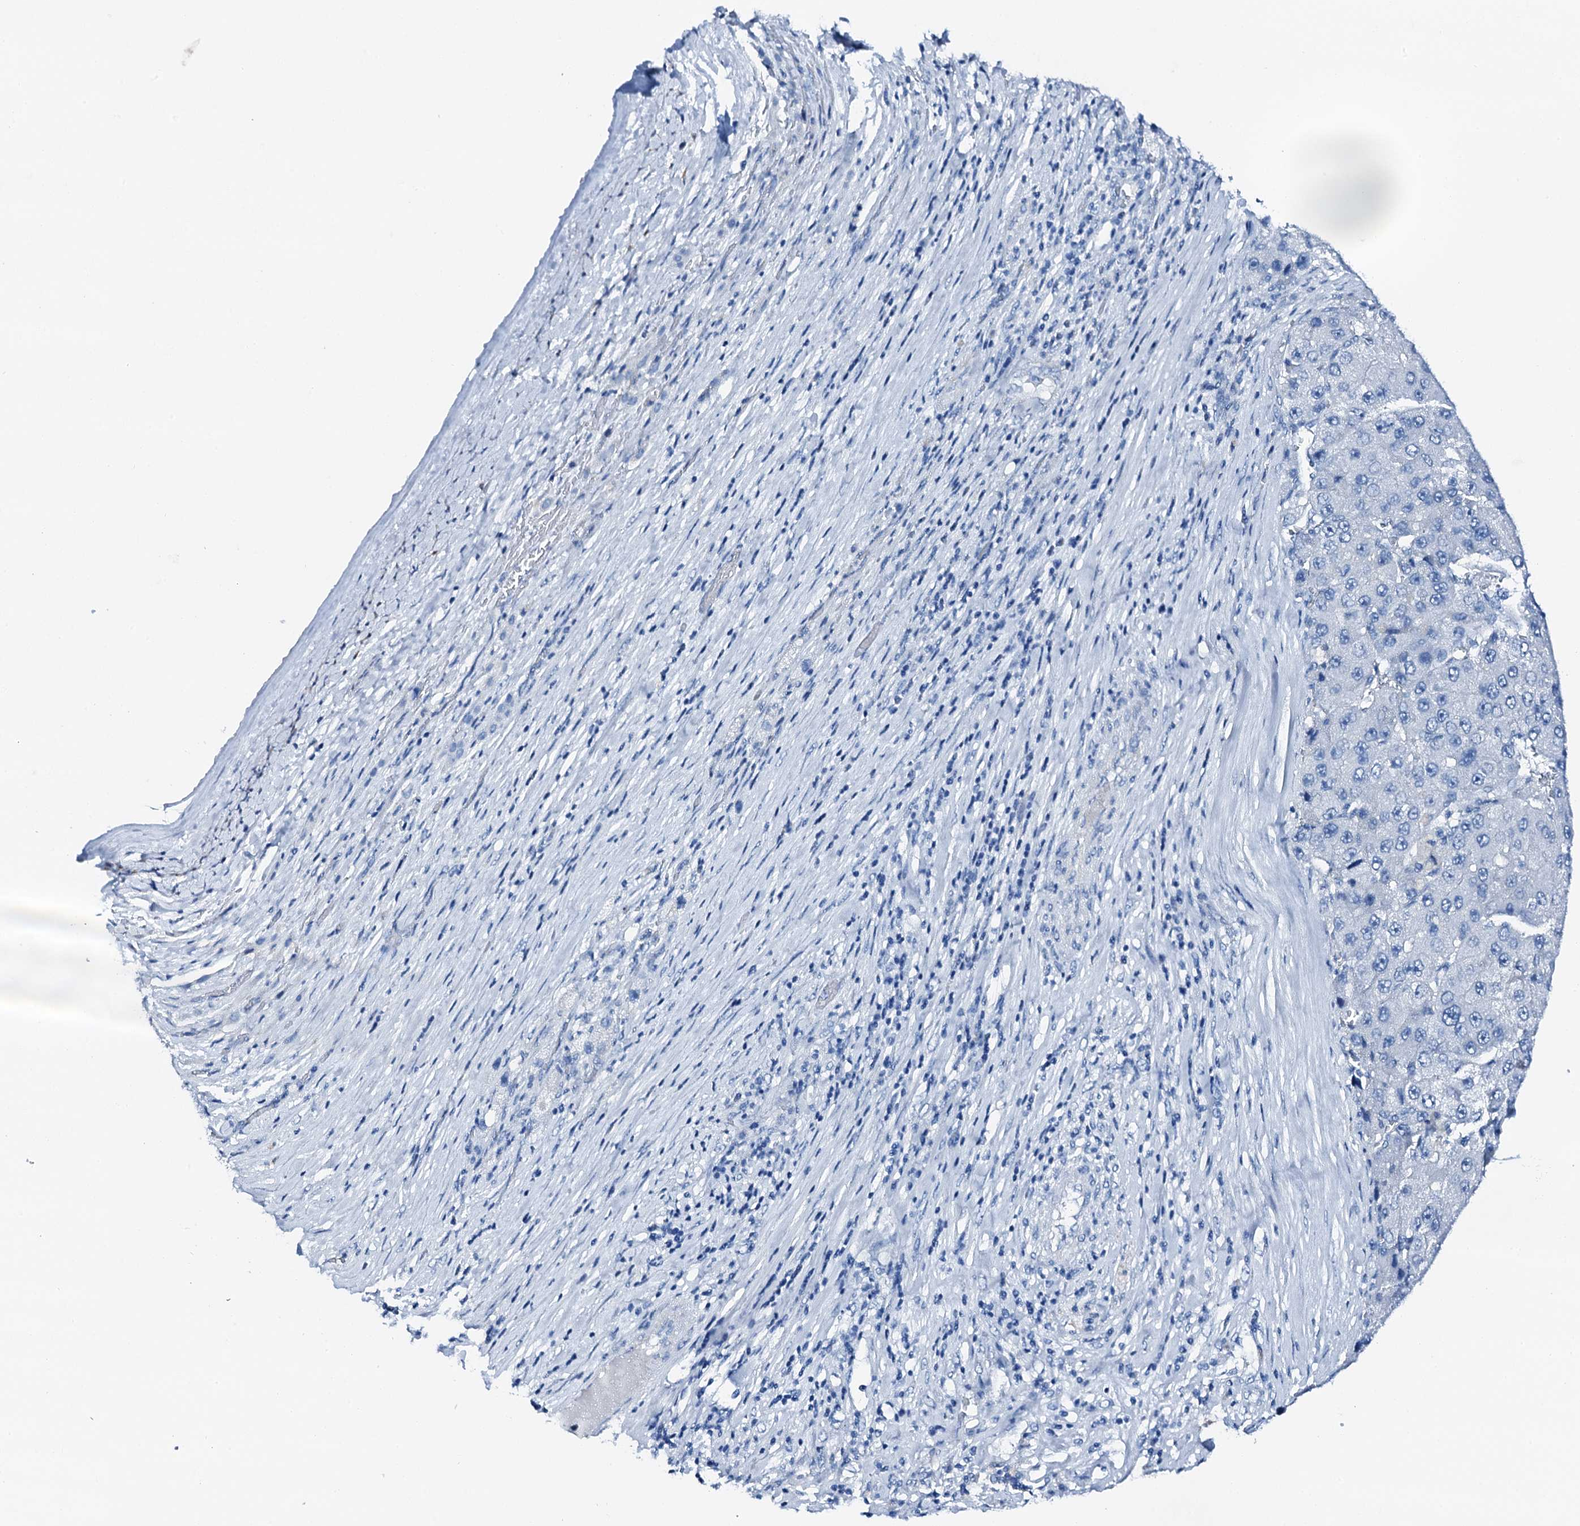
{"staining": {"intensity": "negative", "quantity": "none", "location": "none"}, "tissue": "liver cancer", "cell_type": "Tumor cells", "image_type": "cancer", "snomed": [{"axis": "morphology", "description": "Carcinoma, Hepatocellular, NOS"}, {"axis": "topography", "description": "Liver"}], "caption": "There is no significant positivity in tumor cells of liver hepatocellular carcinoma. (DAB immunohistochemistry (IHC) visualized using brightfield microscopy, high magnification).", "gene": "PTH", "patient": {"sex": "female", "age": 73}}